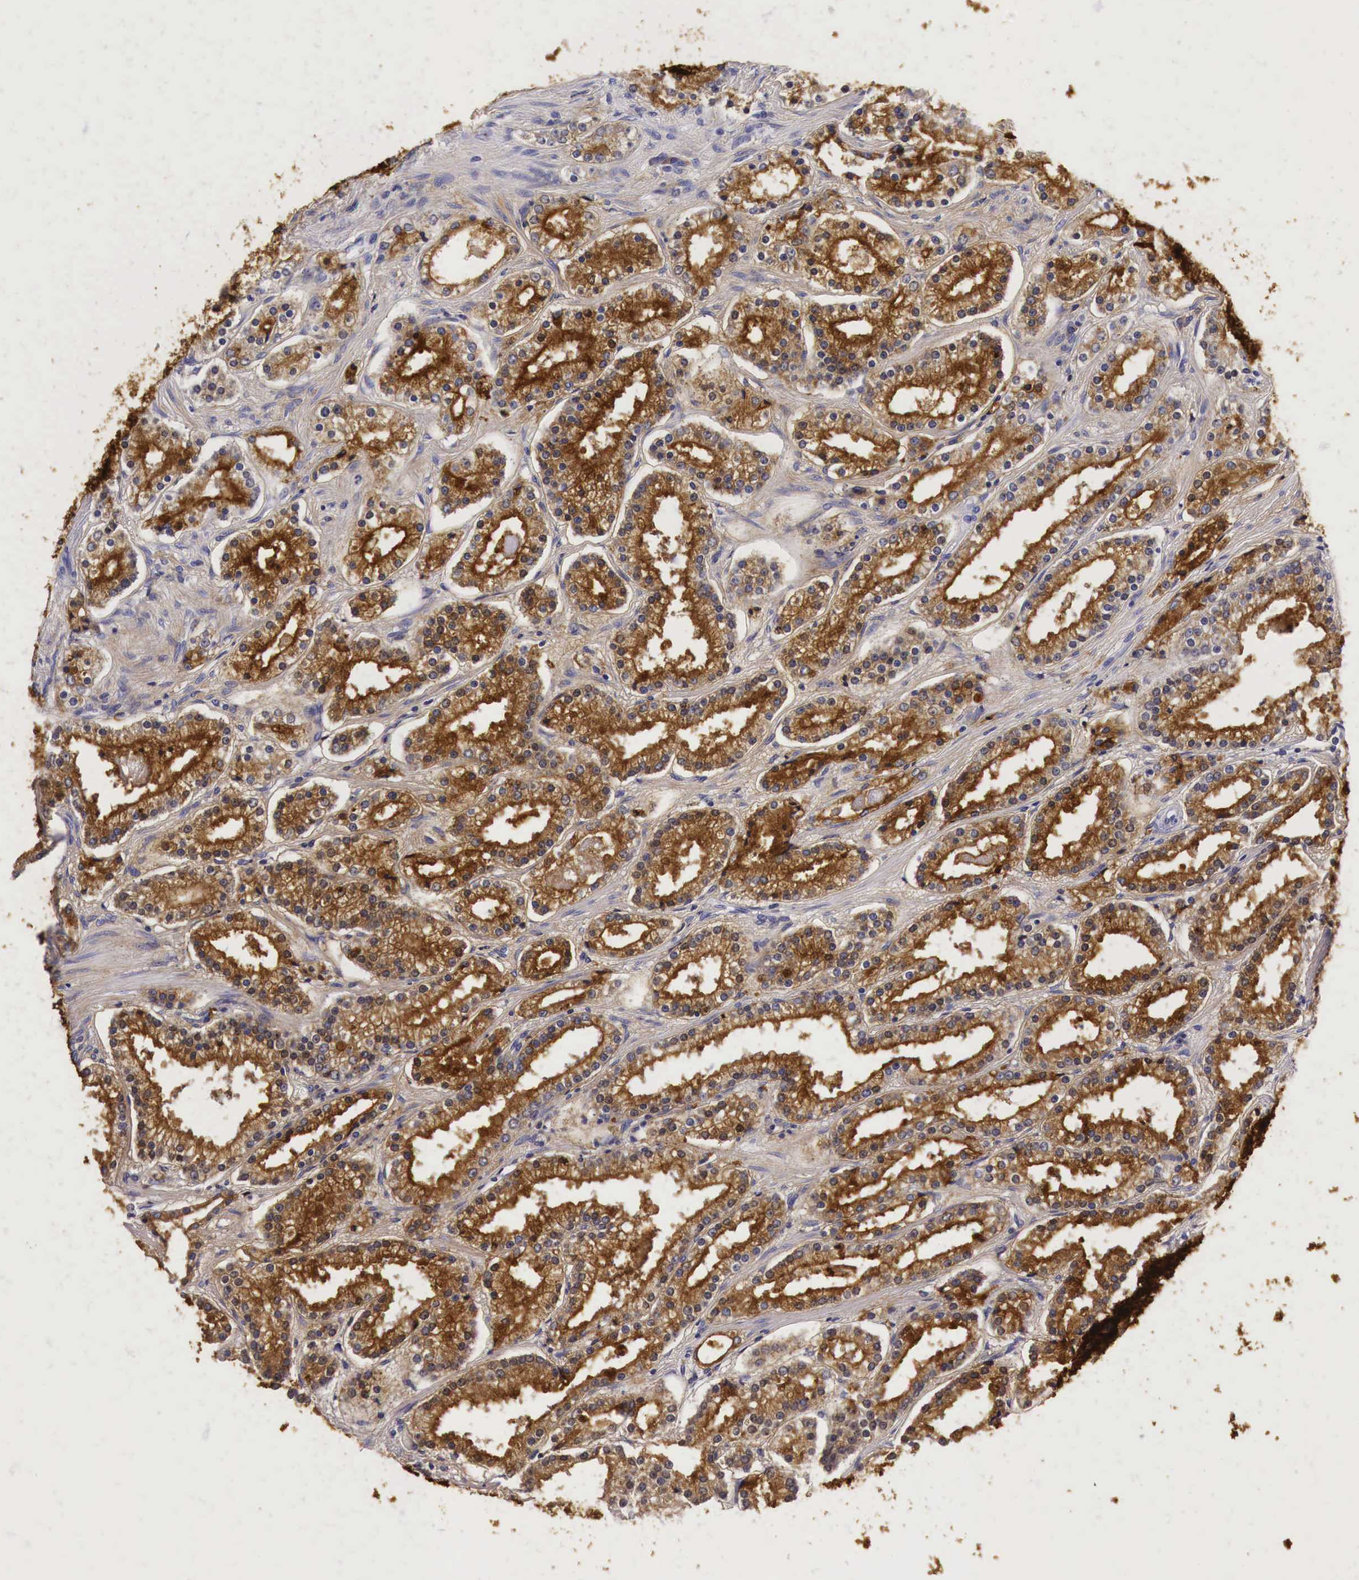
{"staining": {"intensity": "strong", "quantity": ">75%", "location": "cytoplasmic/membranous"}, "tissue": "prostate cancer", "cell_type": "Tumor cells", "image_type": "cancer", "snomed": [{"axis": "morphology", "description": "Adenocarcinoma, Medium grade"}, {"axis": "topography", "description": "Prostate"}], "caption": "A high-resolution histopathology image shows IHC staining of prostate adenocarcinoma (medium-grade), which displays strong cytoplasmic/membranous staining in approximately >75% of tumor cells. (DAB (3,3'-diaminobenzidine) = brown stain, brightfield microscopy at high magnification).", "gene": "ACP3", "patient": {"sex": "male", "age": 73}}